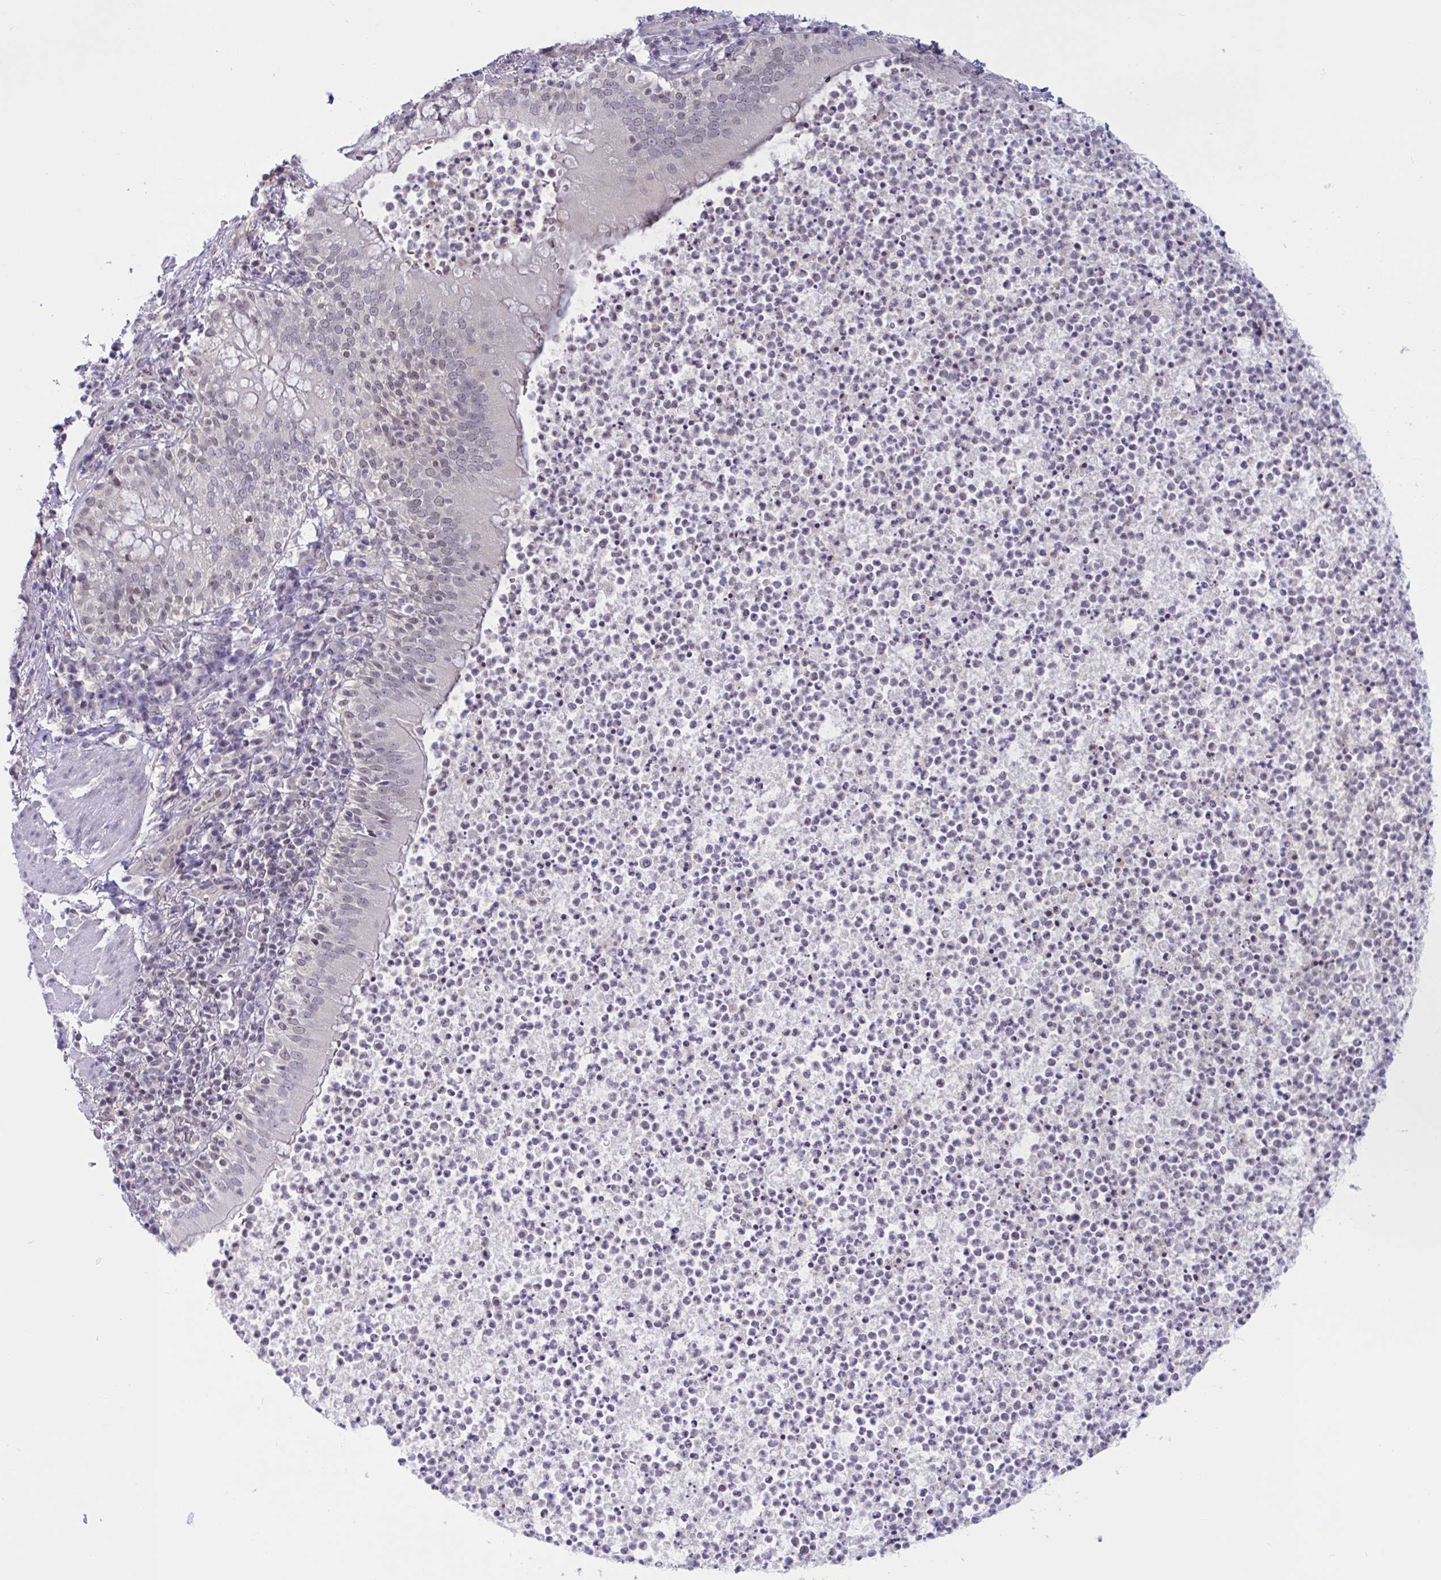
{"staining": {"intensity": "weak", "quantity": "<25%", "location": "nuclear"}, "tissue": "bronchus", "cell_type": "Respiratory epithelial cells", "image_type": "normal", "snomed": [{"axis": "morphology", "description": "Normal tissue, NOS"}, {"axis": "topography", "description": "Lymph node"}, {"axis": "topography", "description": "Bronchus"}], "caption": "Immunohistochemistry (IHC) of normal human bronchus demonstrates no positivity in respiratory epithelial cells.", "gene": "TSN", "patient": {"sex": "male", "age": 56}}